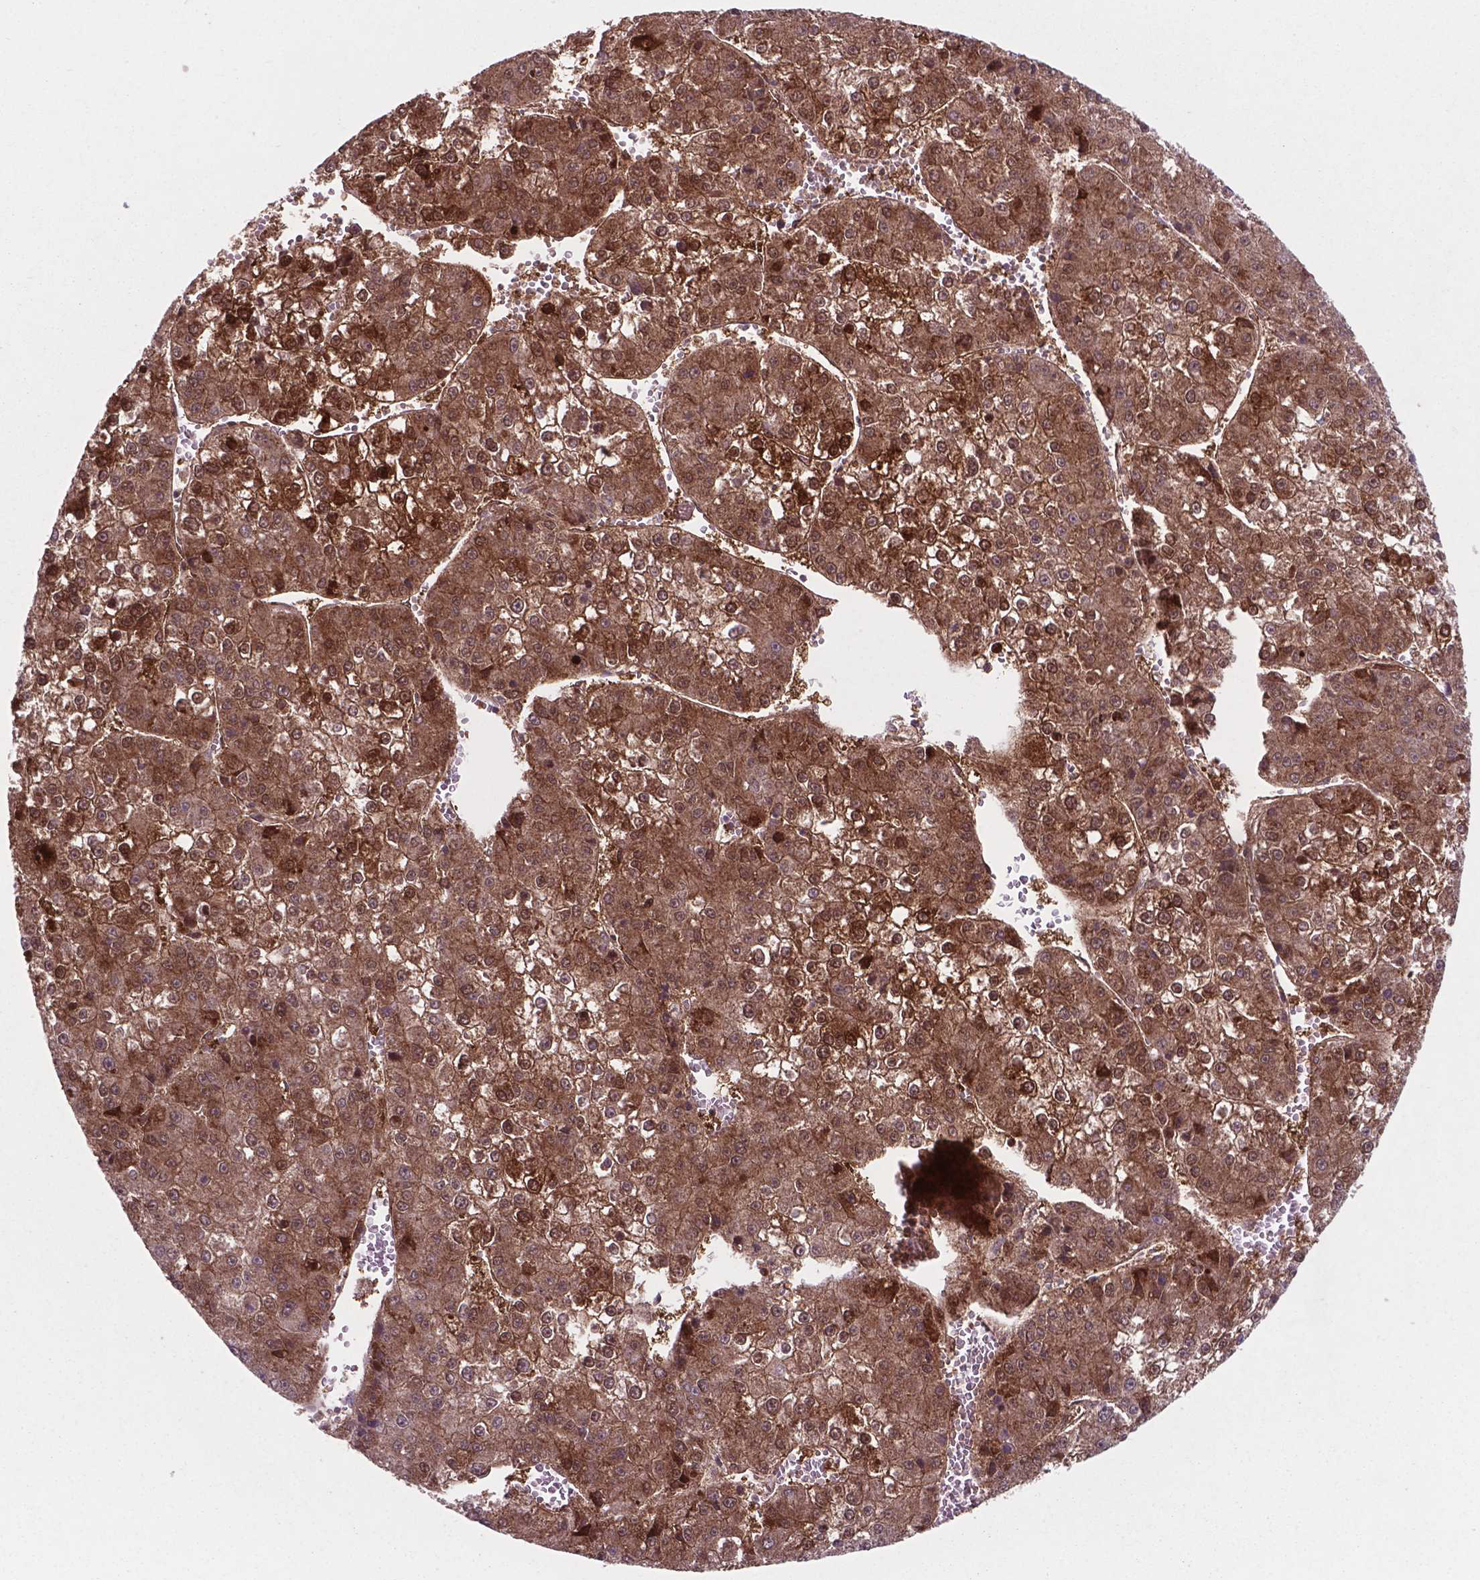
{"staining": {"intensity": "strong", "quantity": ">75%", "location": "cytoplasmic/membranous,nuclear"}, "tissue": "liver cancer", "cell_type": "Tumor cells", "image_type": "cancer", "snomed": [{"axis": "morphology", "description": "Carcinoma, Hepatocellular, NOS"}, {"axis": "topography", "description": "Liver"}], "caption": "Tumor cells reveal high levels of strong cytoplasmic/membranous and nuclear expression in about >75% of cells in liver hepatocellular carcinoma.", "gene": "LDHA", "patient": {"sex": "female", "age": 73}}